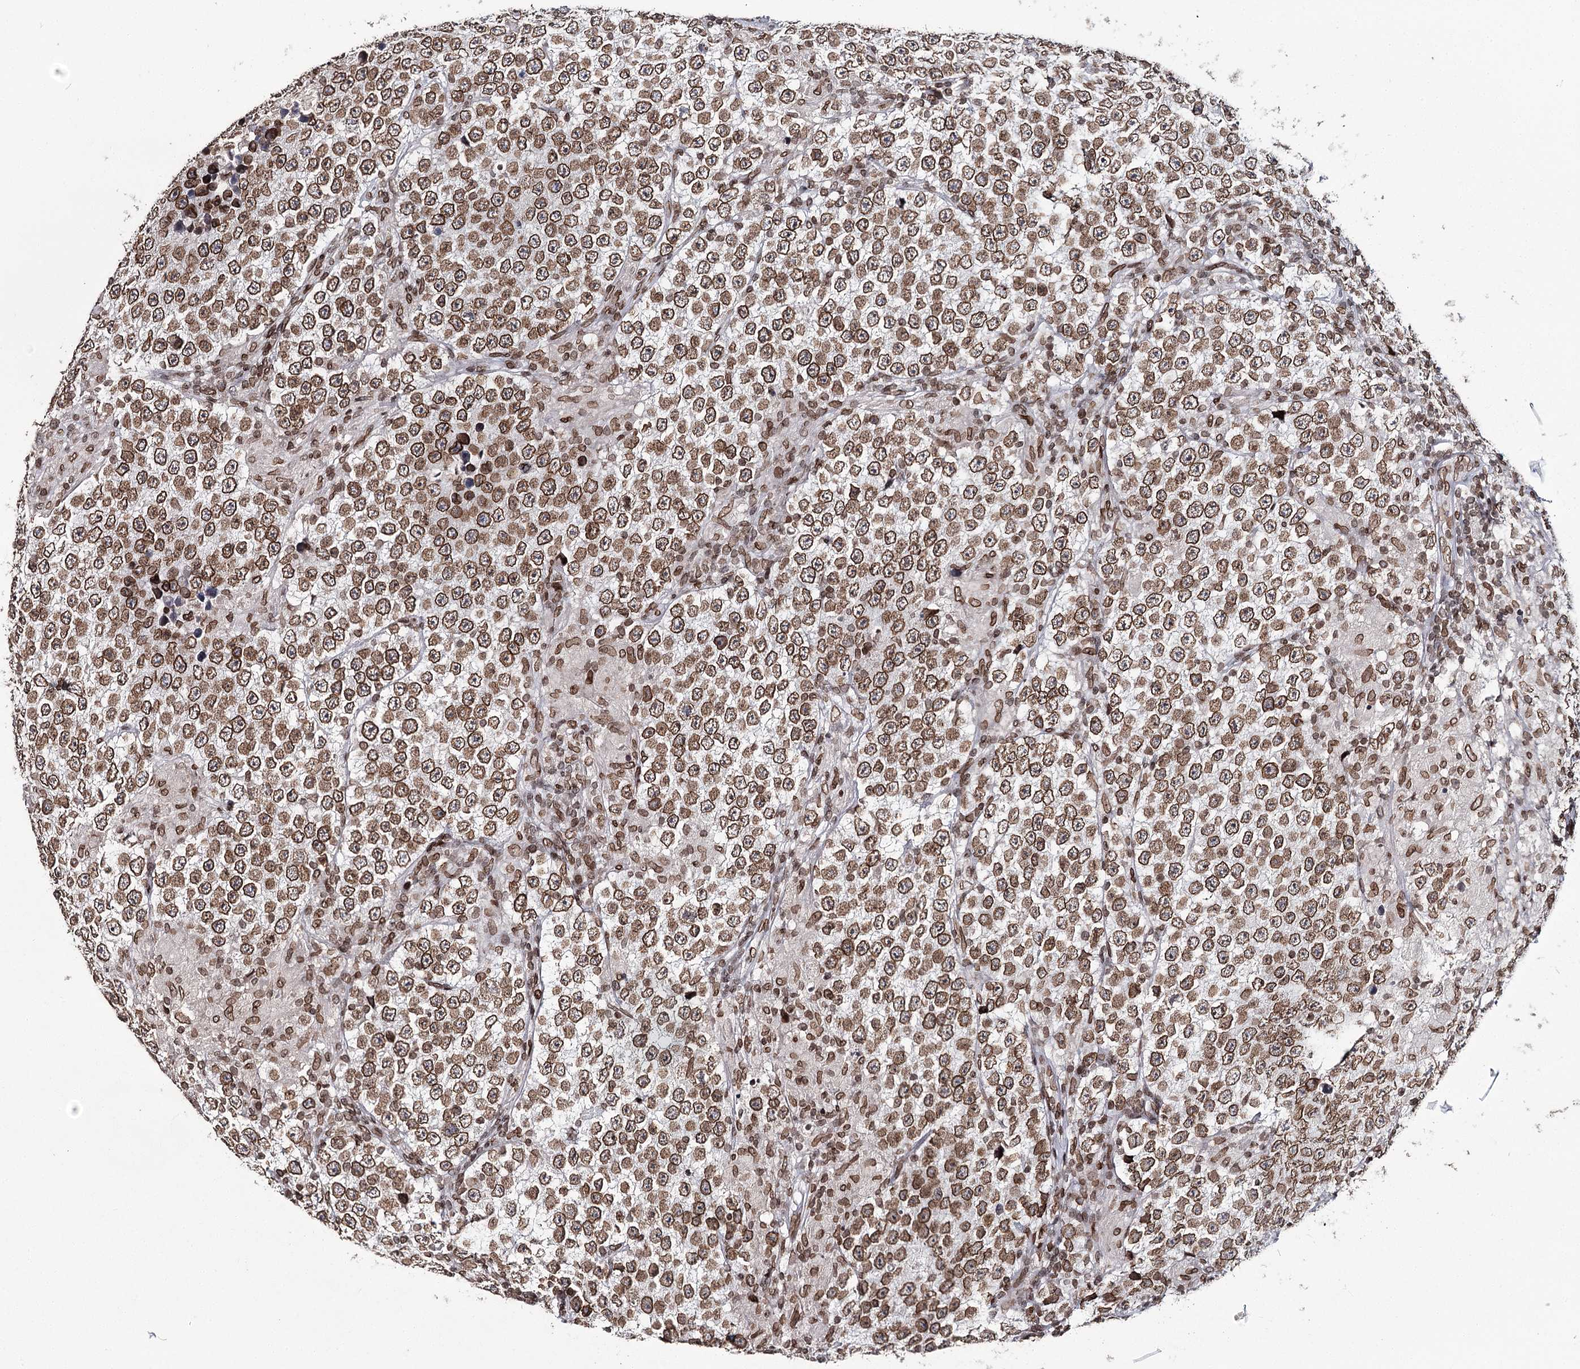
{"staining": {"intensity": "strong", "quantity": ">75%", "location": "cytoplasmic/membranous,nuclear"}, "tissue": "testis cancer", "cell_type": "Tumor cells", "image_type": "cancer", "snomed": [{"axis": "morphology", "description": "Normal tissue, NOS"}, {"axis": "morphology", "description": "Urothelial carcinoma, High grade"}, {"axis": "morphology", "description": "Seminoma, NOS"}, {"axis": "morphology", "description": "Carcinoma, Embryonal, NOS"}, {"axis": "topography", "description": "Urinary bladder"}, {"axis": "topography", "description": "Testis"}], "caption": "There is high levels of strong cytoplasmic/membranous and nuclear positivity in tumor cells of testis cancer, as demonstrated by immunohistochemical staining (brown color).", "gene": "KIAA0930", "patient": {"sex": "male", "age": 41}}